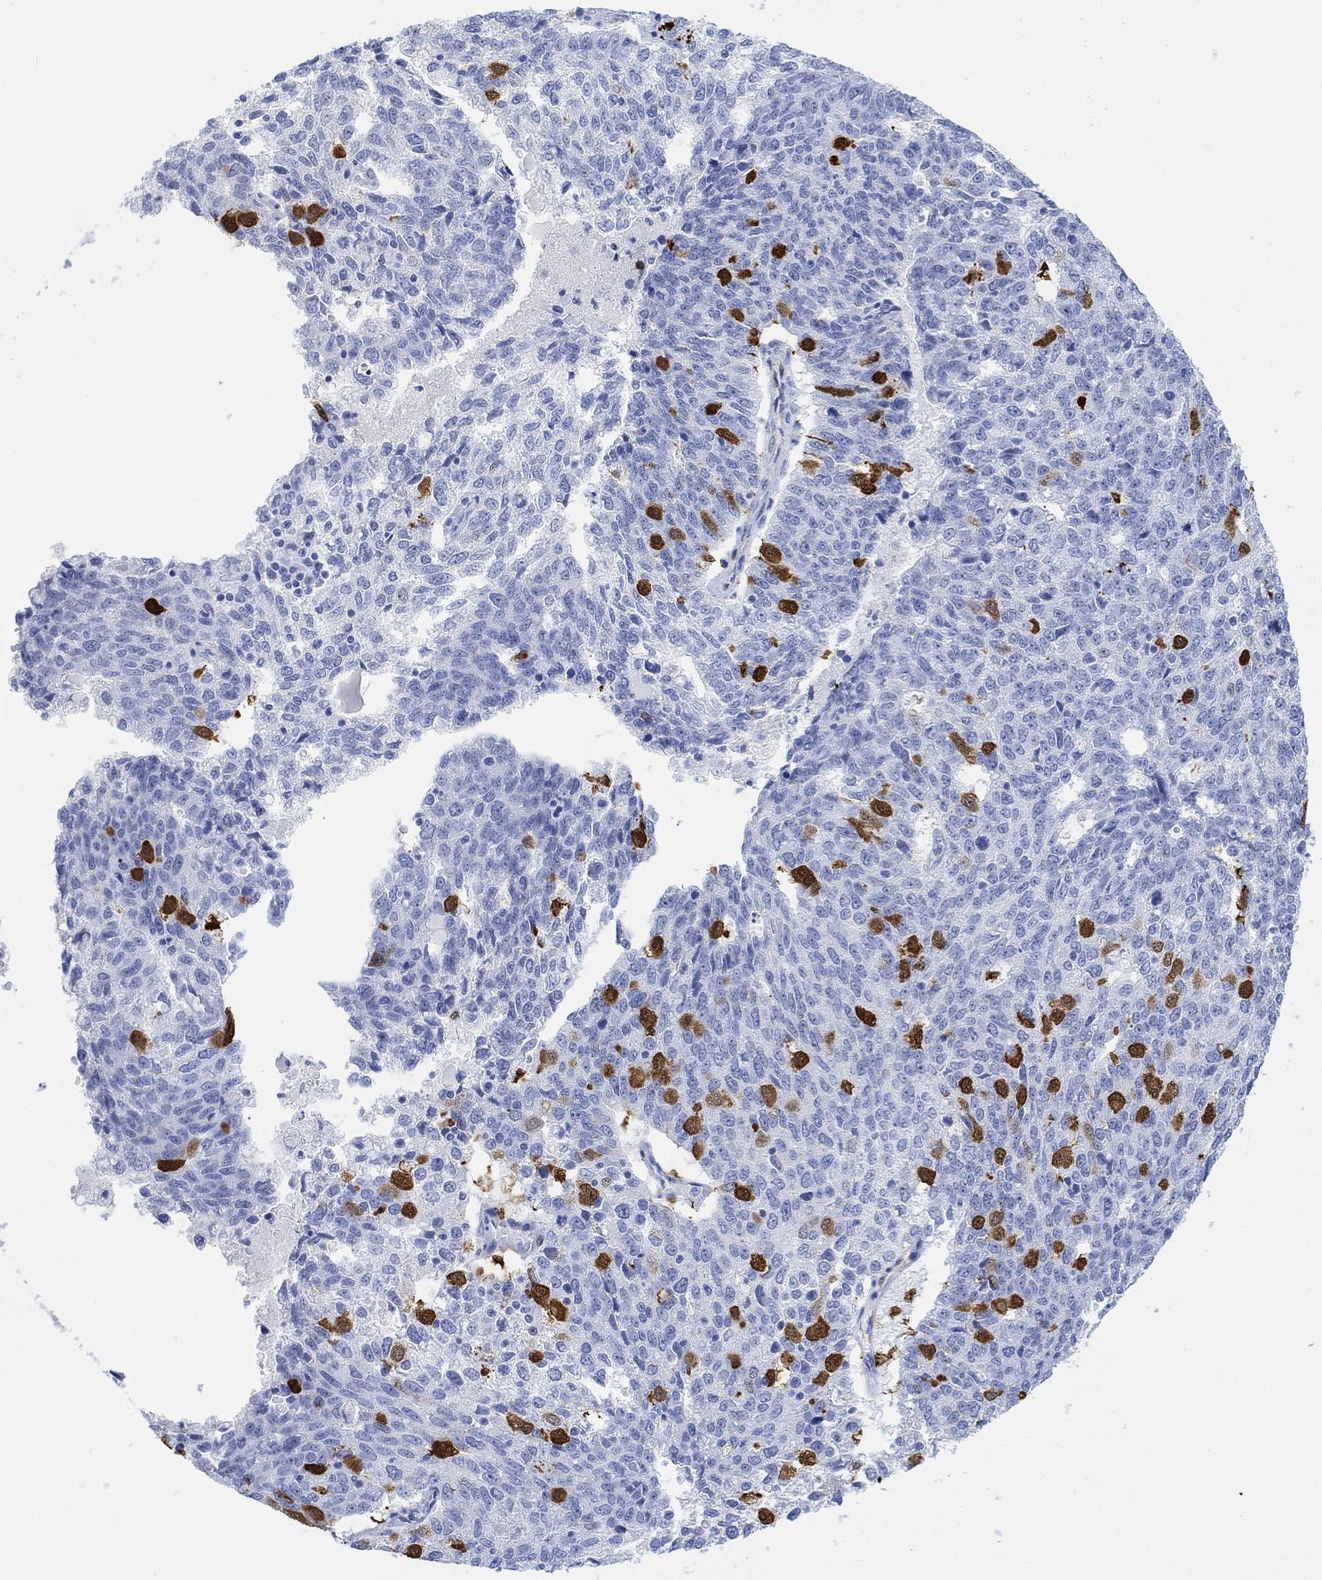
{"staining": {"intensity": "strong", "quantity": "<25%", "location": "cytoplasmic/membranous,nuclear"}, "tissue": "ovarian cancer", "cell_type": "Tumor cells", "image_type": "cancer", "snomed": [{"axis": "morphology", "description": "Cystadenocarcinoma, serous, NOS"}, {"axis": "topography", "description": "Ovary"}], "caption": "DAB (3,3'-diaminobenzidine) immunohistochemical staining of human ovarian cancer displays strong cytoplasmic/membranous and nuclear protein staining in about <25% of tumor cells.", "gene": "TPPP3", "patient": {"sex": "female", "age": 71}}